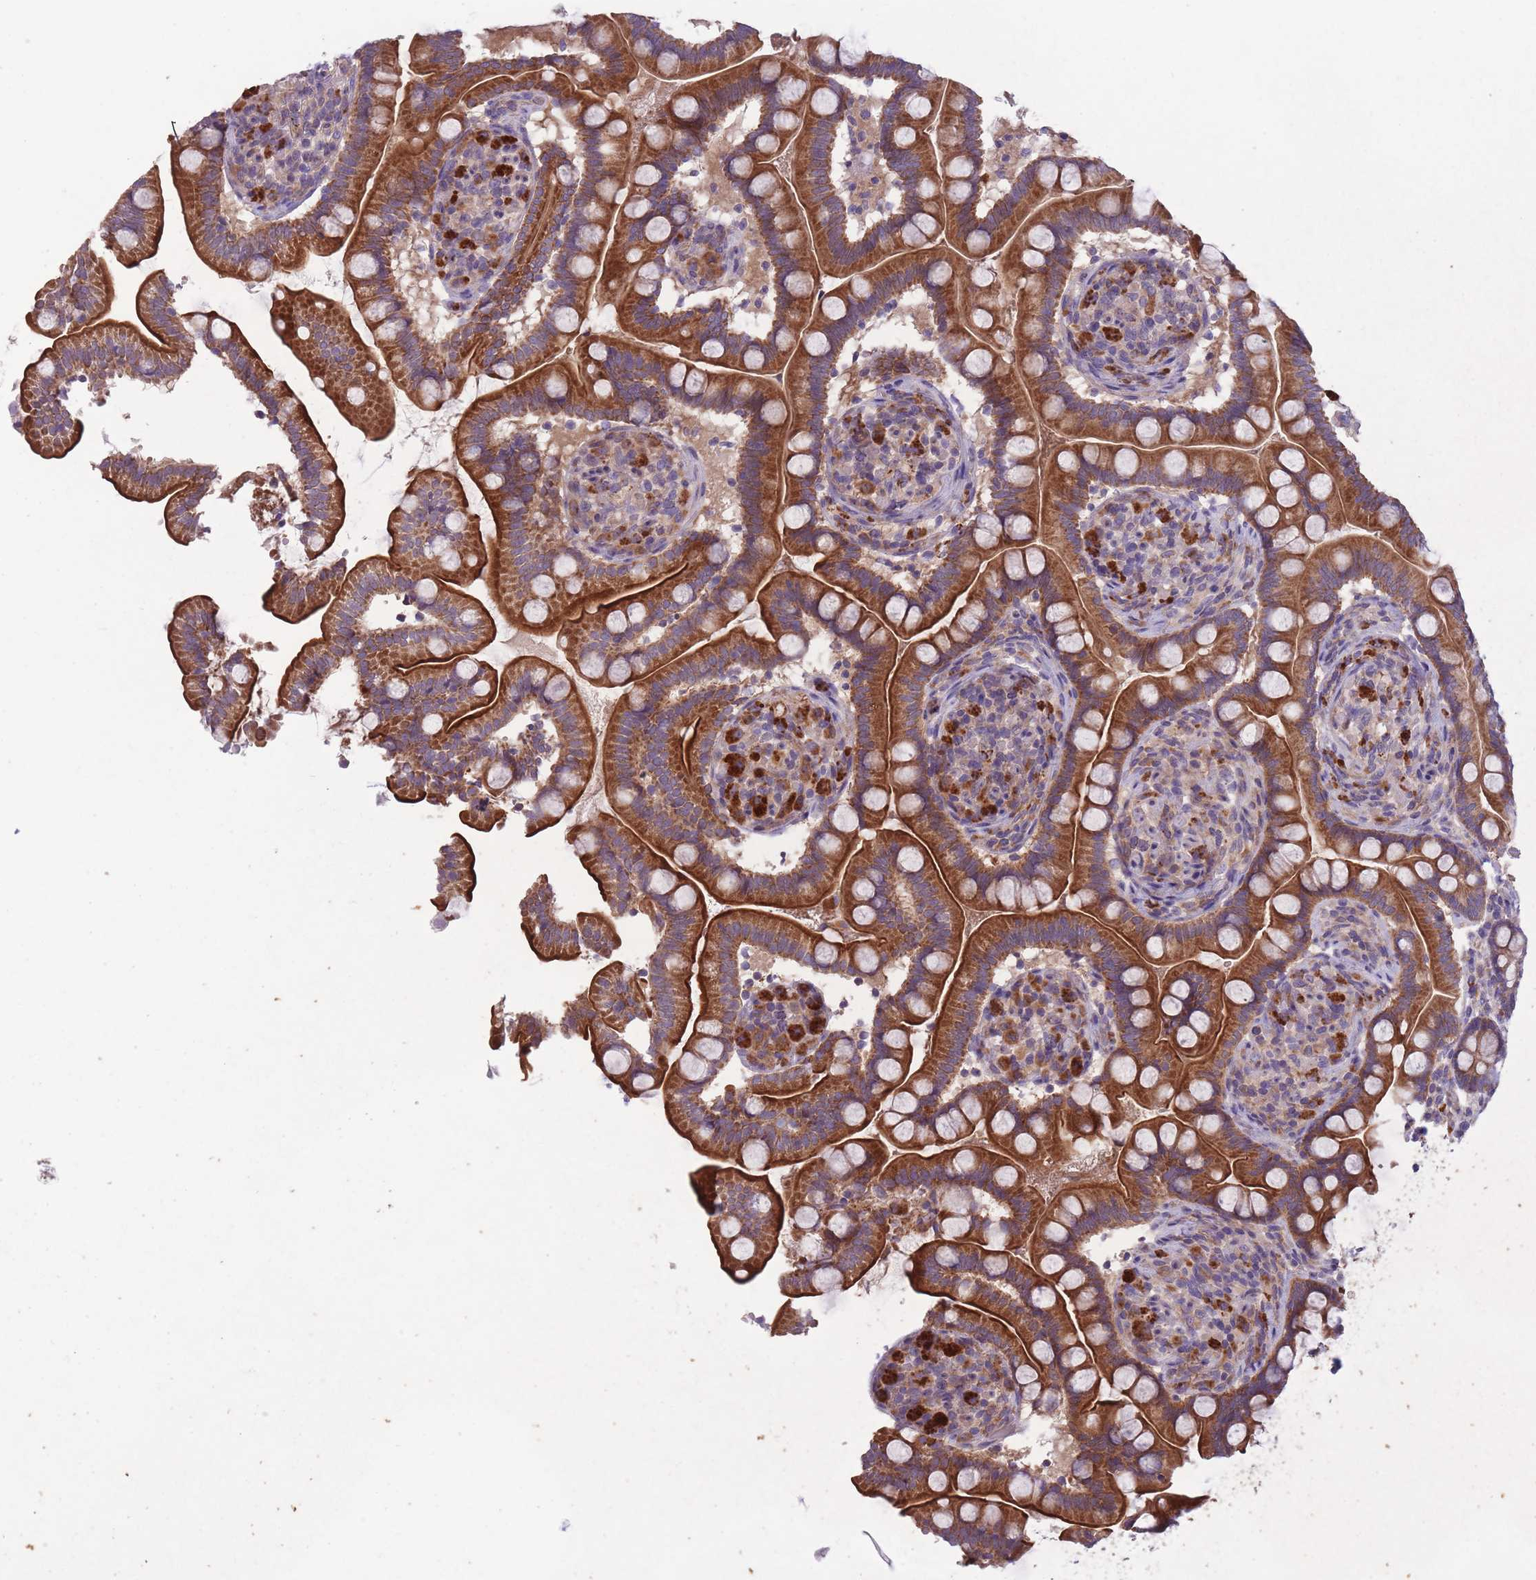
{"staining": {"intensity": "strong", "quantity": ">75%", "location": "cytoplasmic/membranous"}, "tissue": "small intestine", "cell_type": "Glandular cells", "image_type": "normal", "snomed": [{"axis": "morphology", "description": "Normal tissue, NOS"}, {"axis": "topography", "description": "Small intestine"}], "caption": "About >75% of glandular cells in unremarkable small intestine display strong cytoplasmic/membranous protein staining as visualized by brown immunohistochemical staining.", "gene": "ITPKC", "patient": {"sex": "female", "age": 64}}